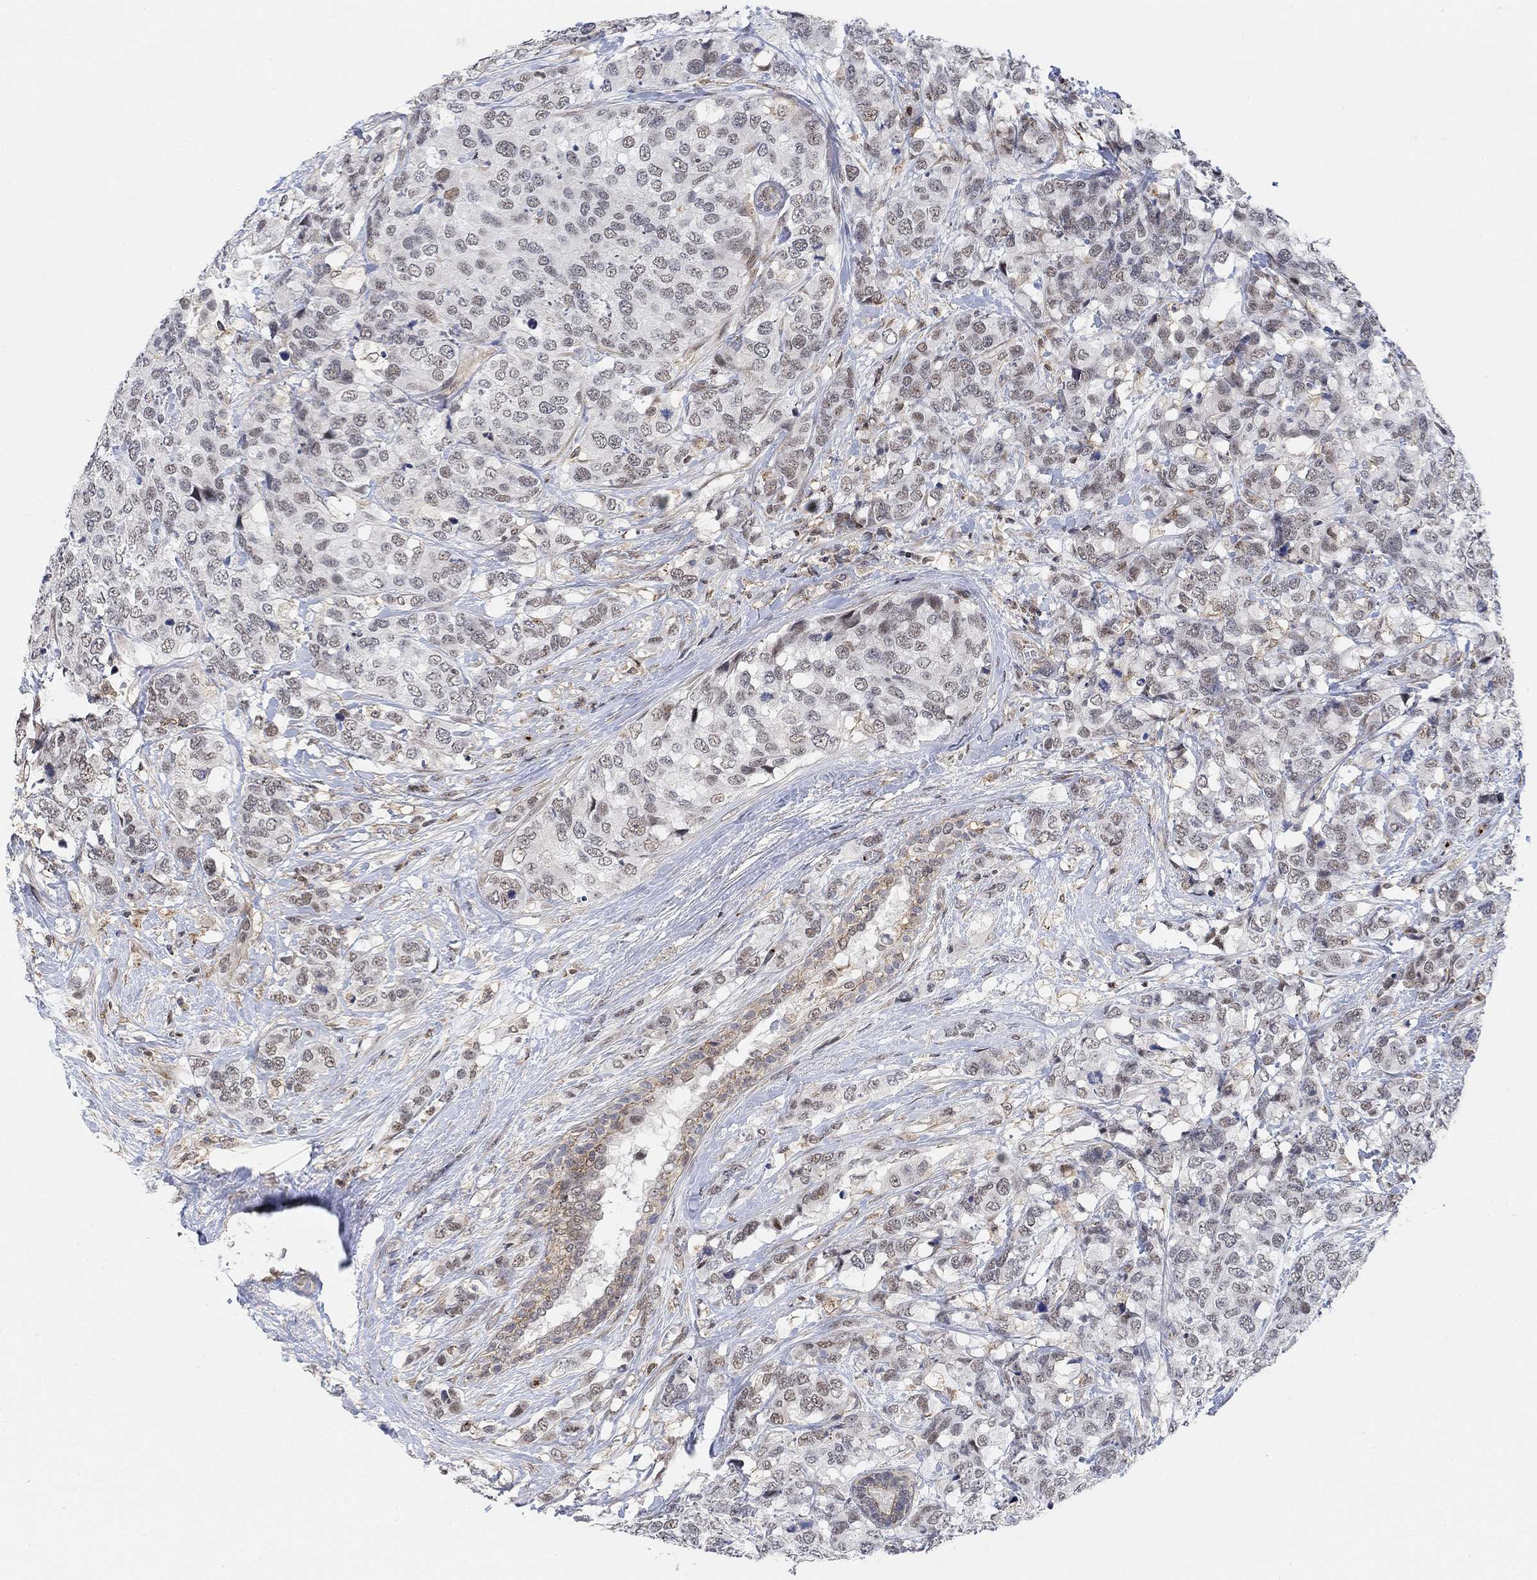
{"staining": {"intensity": "weak", "quantity": "<25%", "location": "nuclear"}, "tissue": "breast cancer", "cell_type": "Tumor cells", "image_type": "cancer", "snomed": [{"axis": "morphology", "description": "Lobular carcinoma"}, {"axis": "topography", "description": "Breast"}], "caption": "This is an immunohistochemistry (IHC) photomicrograph of breast cancer (lobular carcinoma). There is no positivity in tumor cells.", "gene": "PWWP2B", "patient": {"sex": "female", "age": 59}}